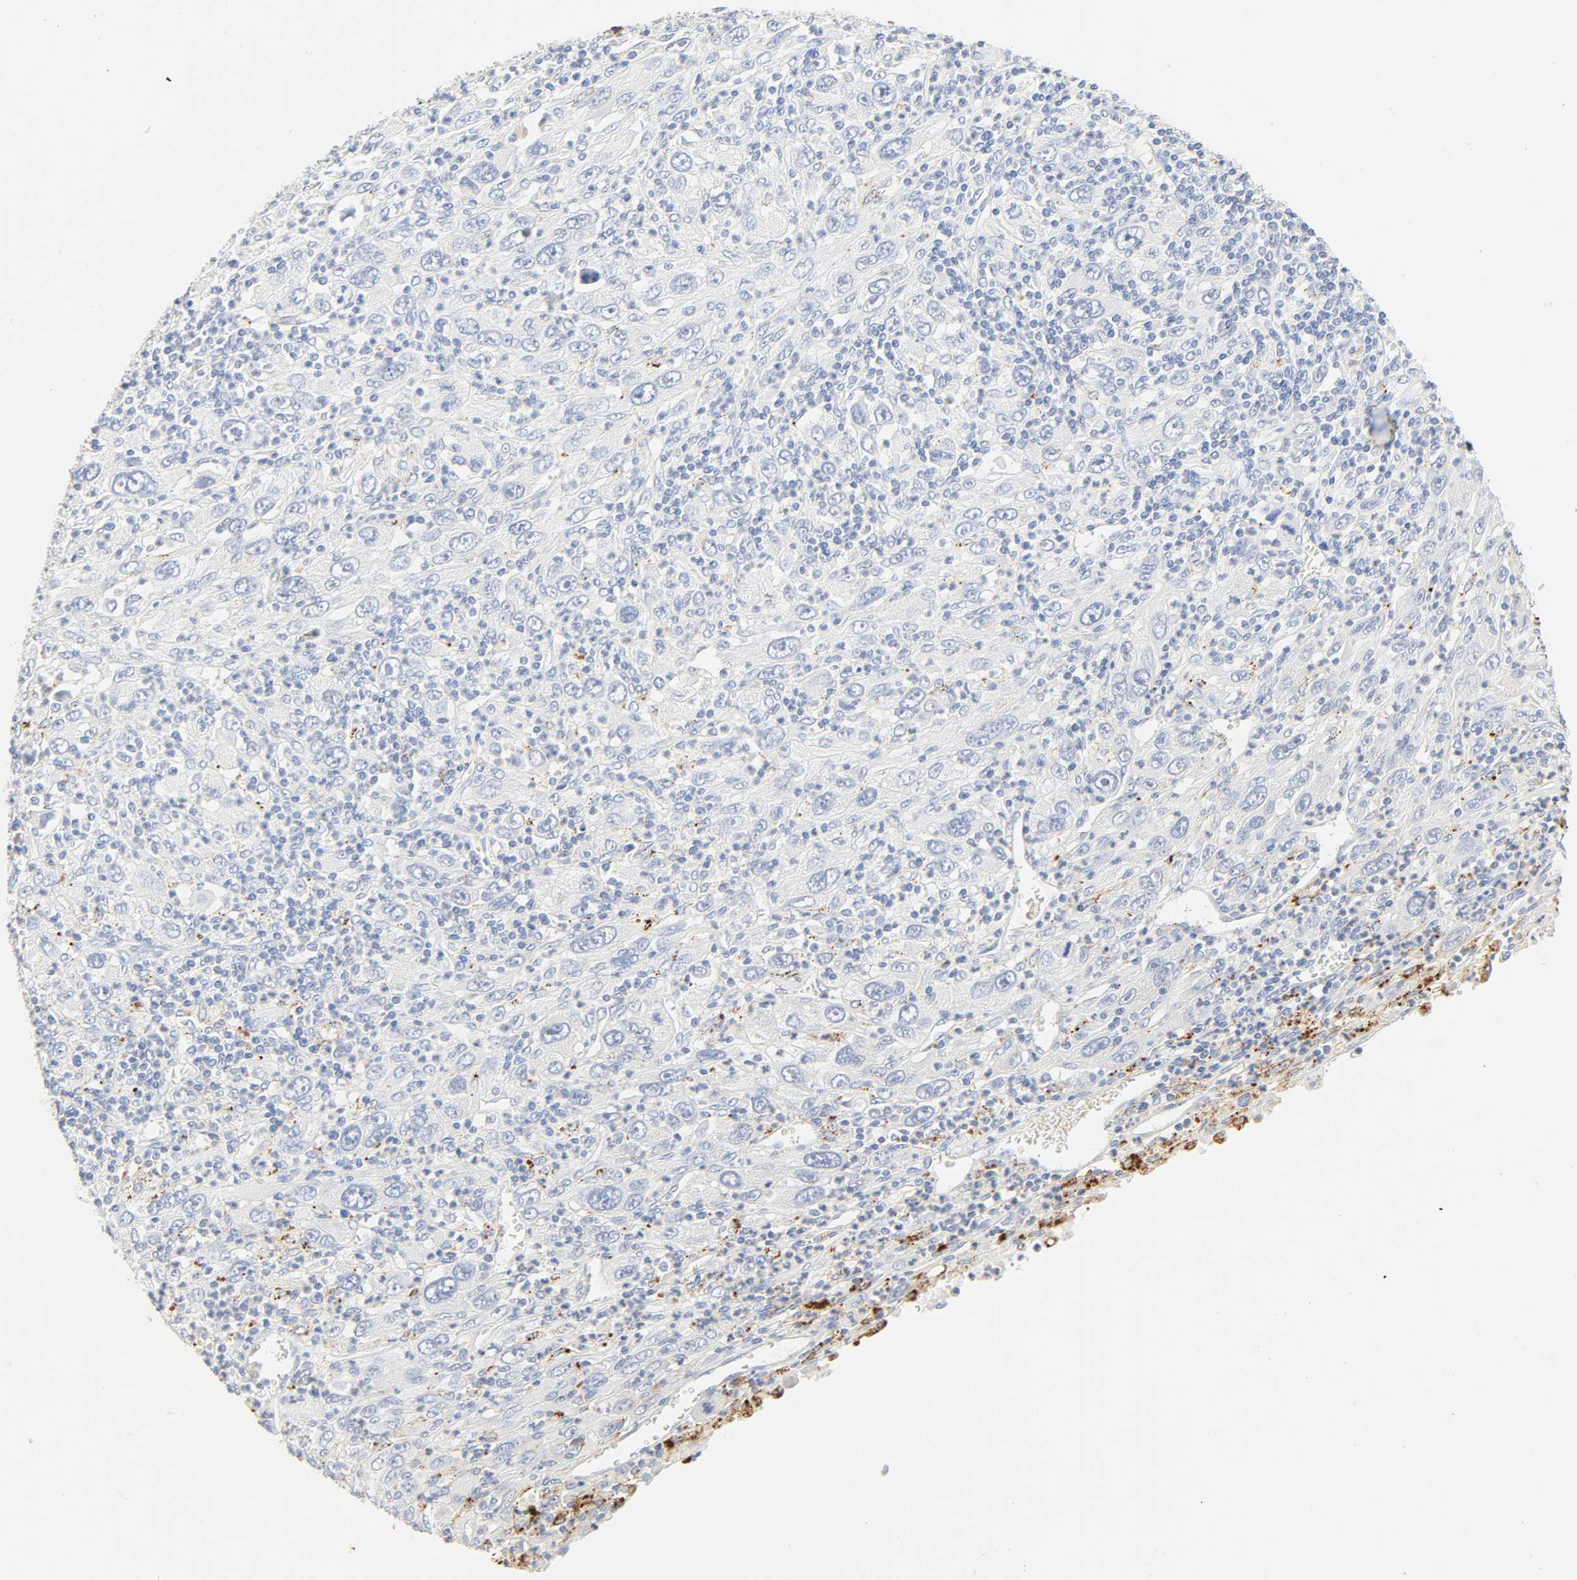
{"staining": {"intensity": "negative", "quantity": "none", "location": "none"}, "tissue": "melanoma", "cell_type": "Tumor cells", "image_type": "cancer", "snomed": [{"axis": "morphology", "description": "Malignant melanoma, Metastatic site"}, {"axis": "topography", "description": "Skin"}], "caption": "Immunohistochemistry (IHC) of human melanoma displays no staining in tumor cells.", "gene": "CAMK2A", "patient": {"sex": "female", "age": 56}}